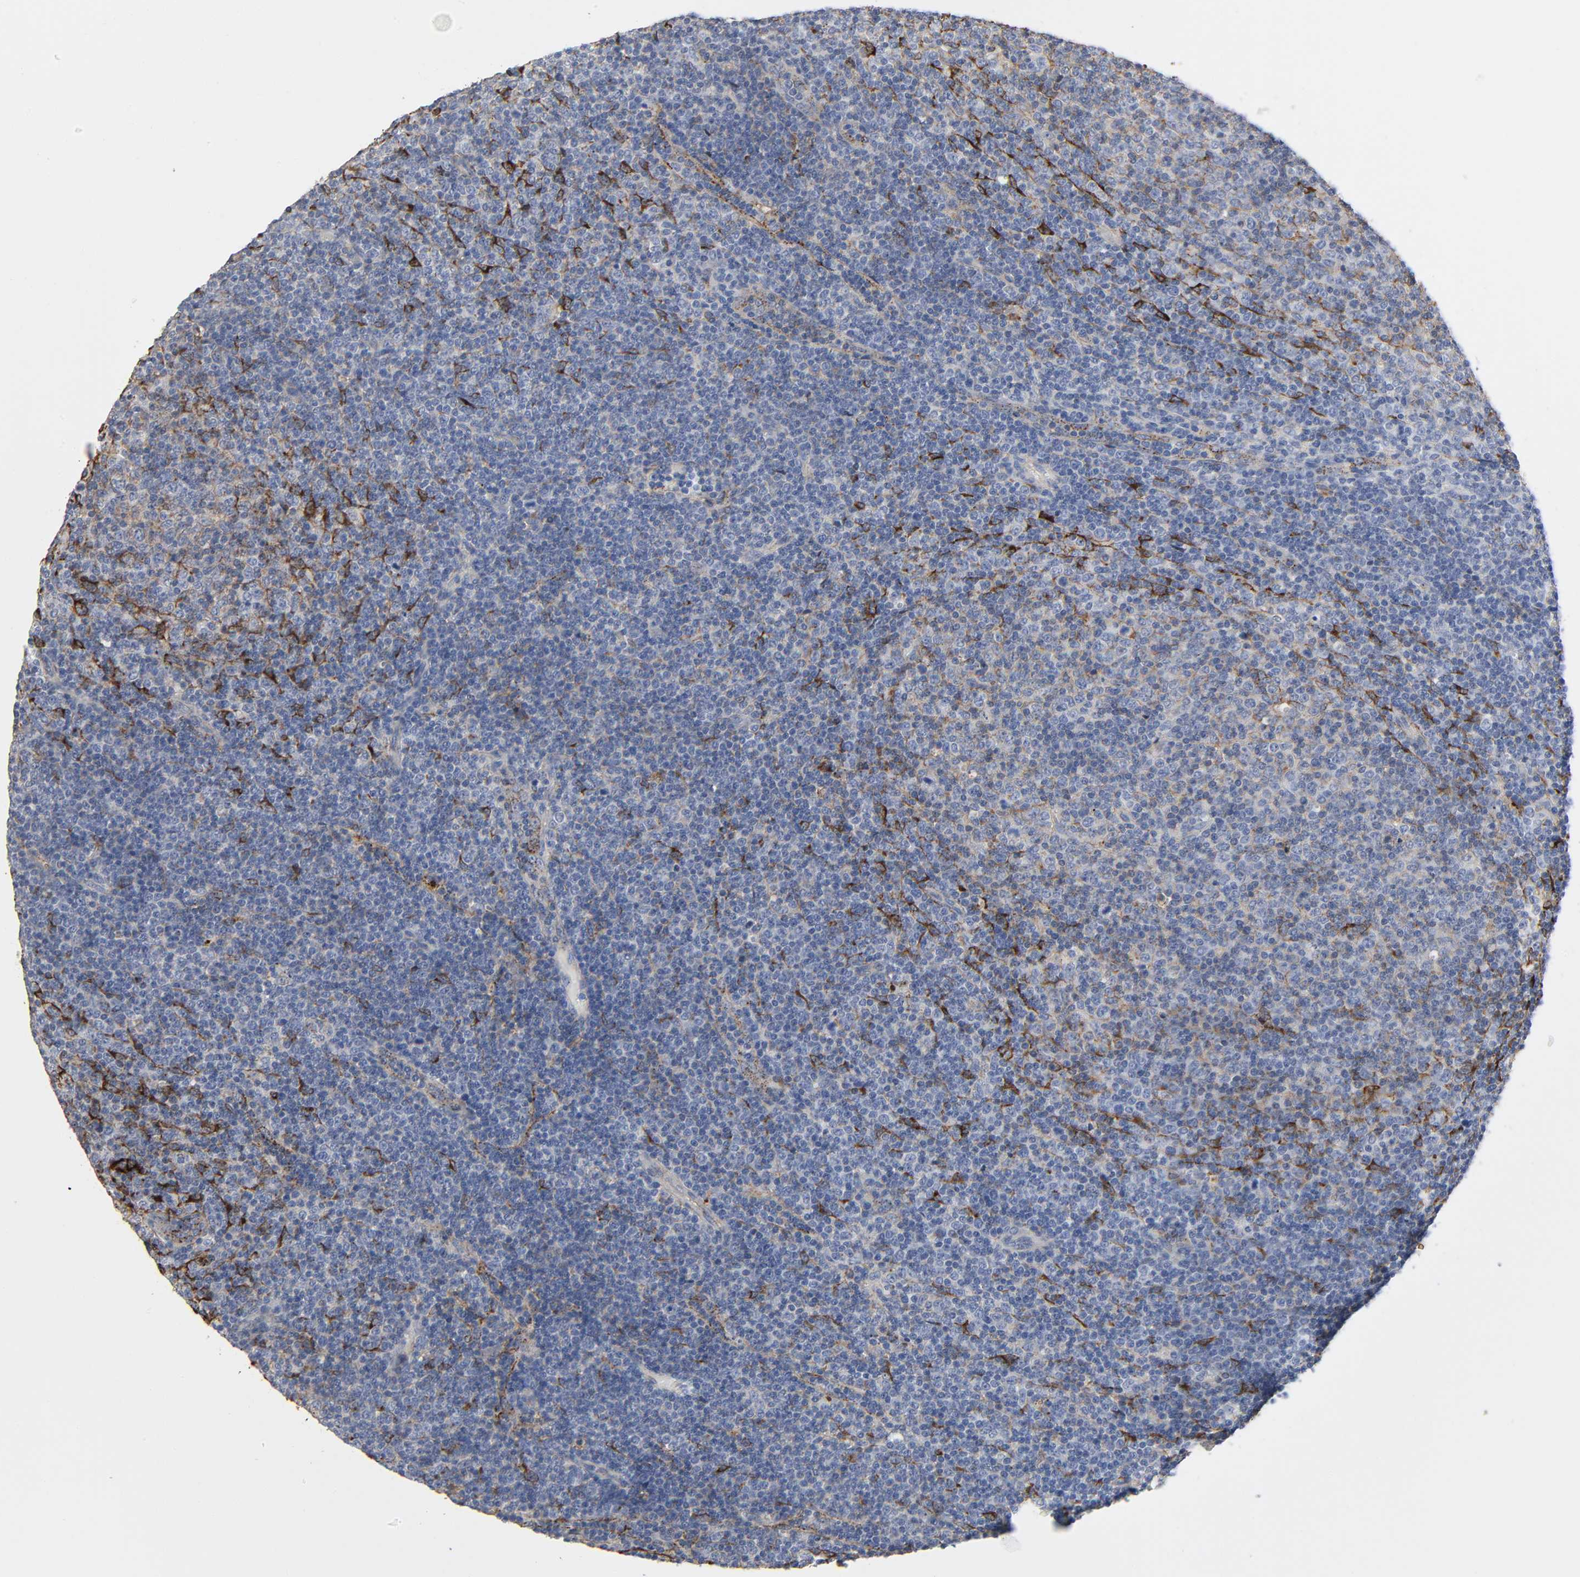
{"staining": {"intensity": "weak", "quantity": "25%-75%", "location": "cytoplasmic/membranous"}, "tissue": "lymphoma", "cell_type": "Tumor cells", "image_type": "cancer", "snomed": [{"axis": "morphology", "description": "Malignant lymphoma, non-Hodgkin's type, Low grade"}, {"axis": "topography", "description": "Lymph node"}], "caption": "Malignant lymphoma, non-Hodgkin's type (low-grade) stained with DAB IHC displays low levels of weak cytoplasmic/membranous positivity in about 25%-75% of tumor cells.", "gene": "C3", "patient": {"sex": "male", "age": 70}}